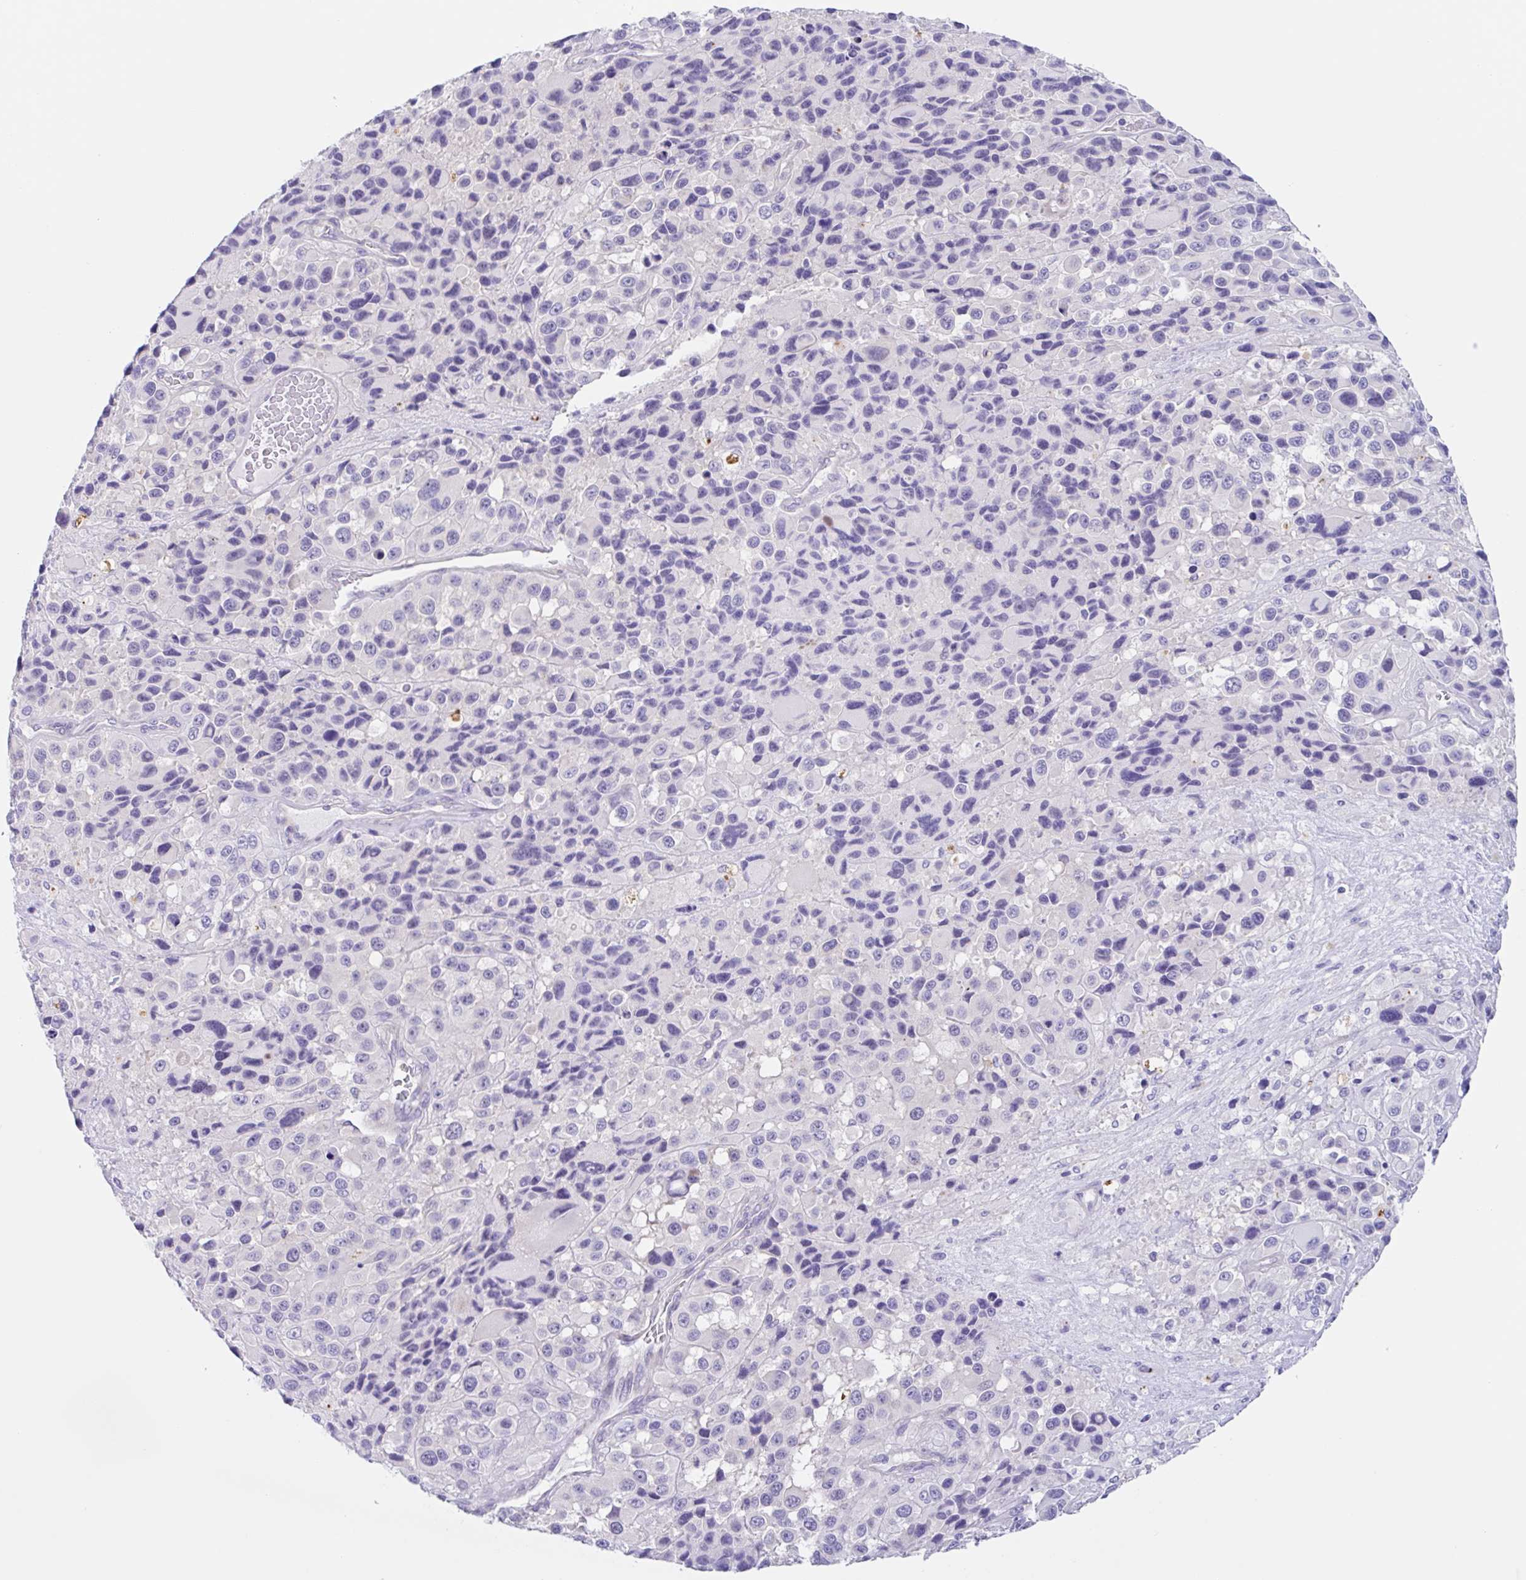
{"staining": {"intensity": "negative", "quantity": "none", "location": "none"}, "tissue": "melanoma", "cell_type": "Tumor cells", "image_type": "cancer", "snomed": [{"axis": "morphology", "description": "Malignant melanoma, Metastatic site"}, {"axis": "topography", "description": "Lymph node"}], "caption": "Immunohistochemistry (IHC) micrograph of neoplastic tissue: melanoma stained with DAB demonstrates no significant protein staining in tumor cells.", "gene": "OR6N2", "patient": {"sex": "female", "age": 65}}